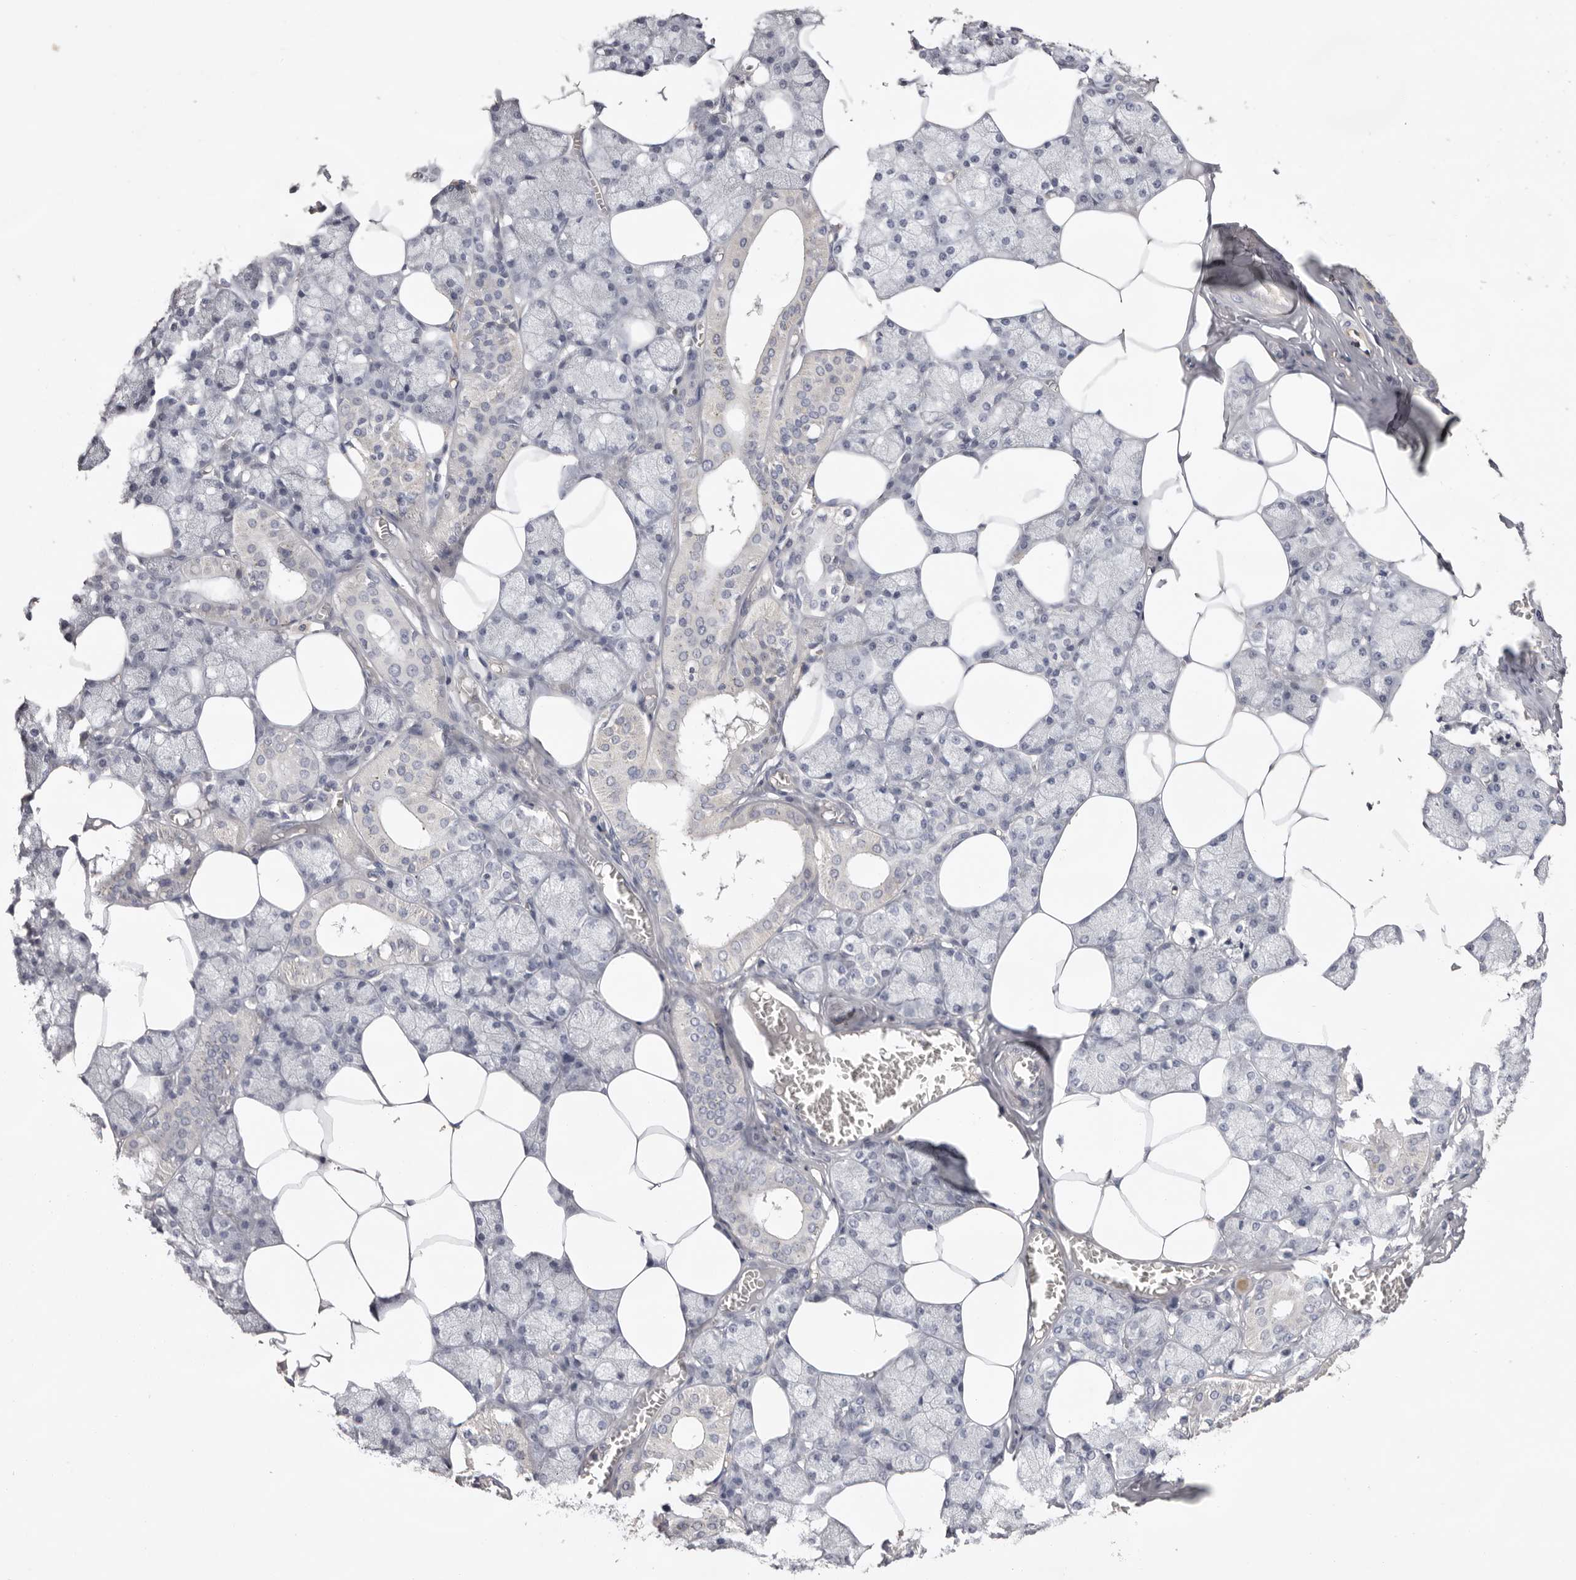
{"staining": {"intensity": "weak", "quantity": "<25%", "location": "cytoplasmic/membranous"}, "tissue": "salivary gland", "cell_type": "Glandular cells", "image_type": "normal", "snomed": [{"axis": "morphology", "description": "Normal tissue, NOS"}, {"axis": "topography", "description": "Salivary gland"}], "caption": "Photomicrograph shows no protein expression in glandular cells of benign salivary gland. (DAB (3,3'-diaminobenzidine) IHC visualized using brightfield microscopy, high magnification).", "gene": "MMACHC", "patient": {"sex": "male", "age": 62}}